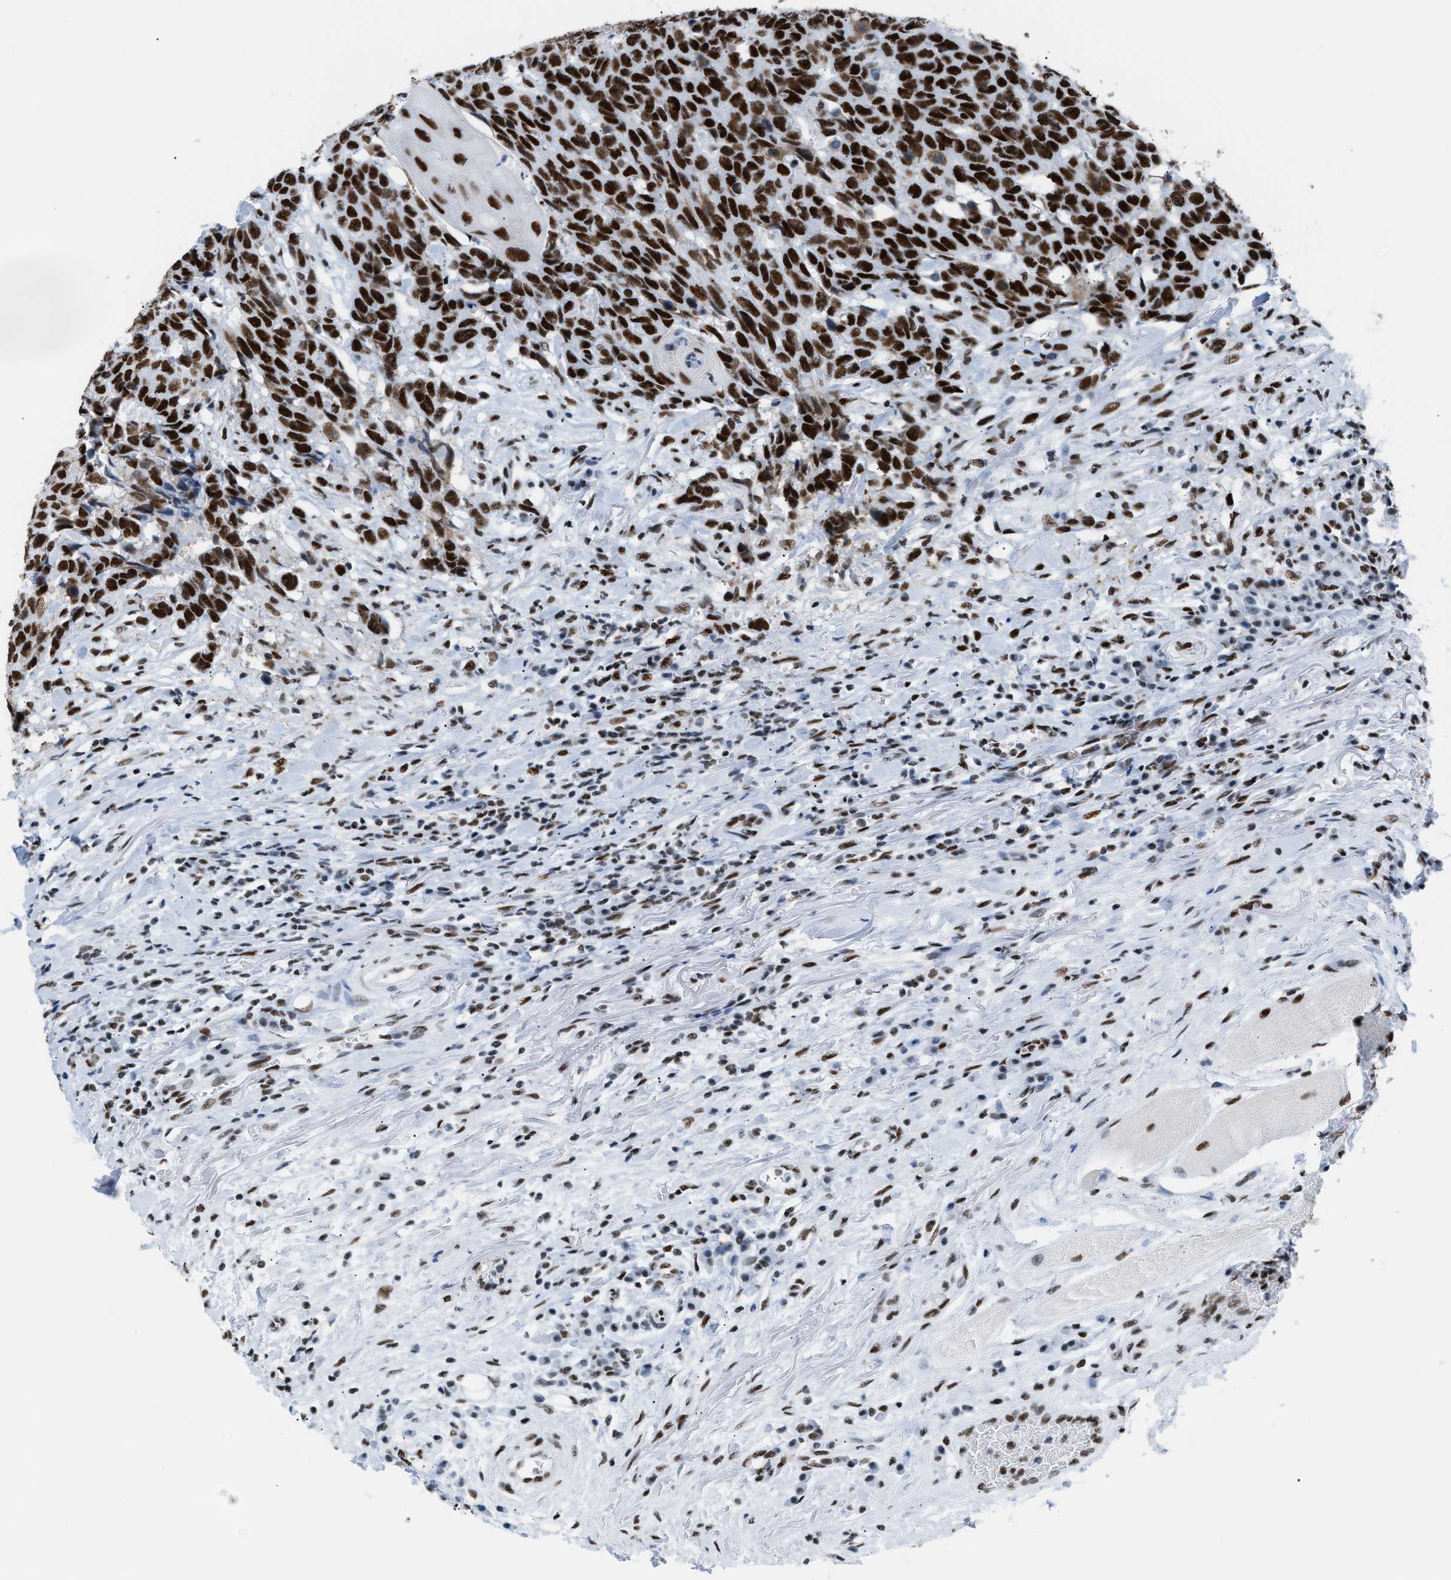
{"staining": {"intensity": "strong", "quantity": ">75%", "location": "nuclear"}, "tissue": "head and neck cancer", "cell_type": "Tumor cells", "image_type": "cancer", "snomed": [{"axis": "morphology", "description": "Squamous cell carcinoma, NOS"}, {"axis": "topography", "description": "Head-Neck"}], "caption": "Immunohistochemical staining of human head and neck cancer shows strong nuclear protein staining in approximately >75% of tumor cells.", "gene": "CCAR2", "patient": {"sex": "male", "age": 66}}